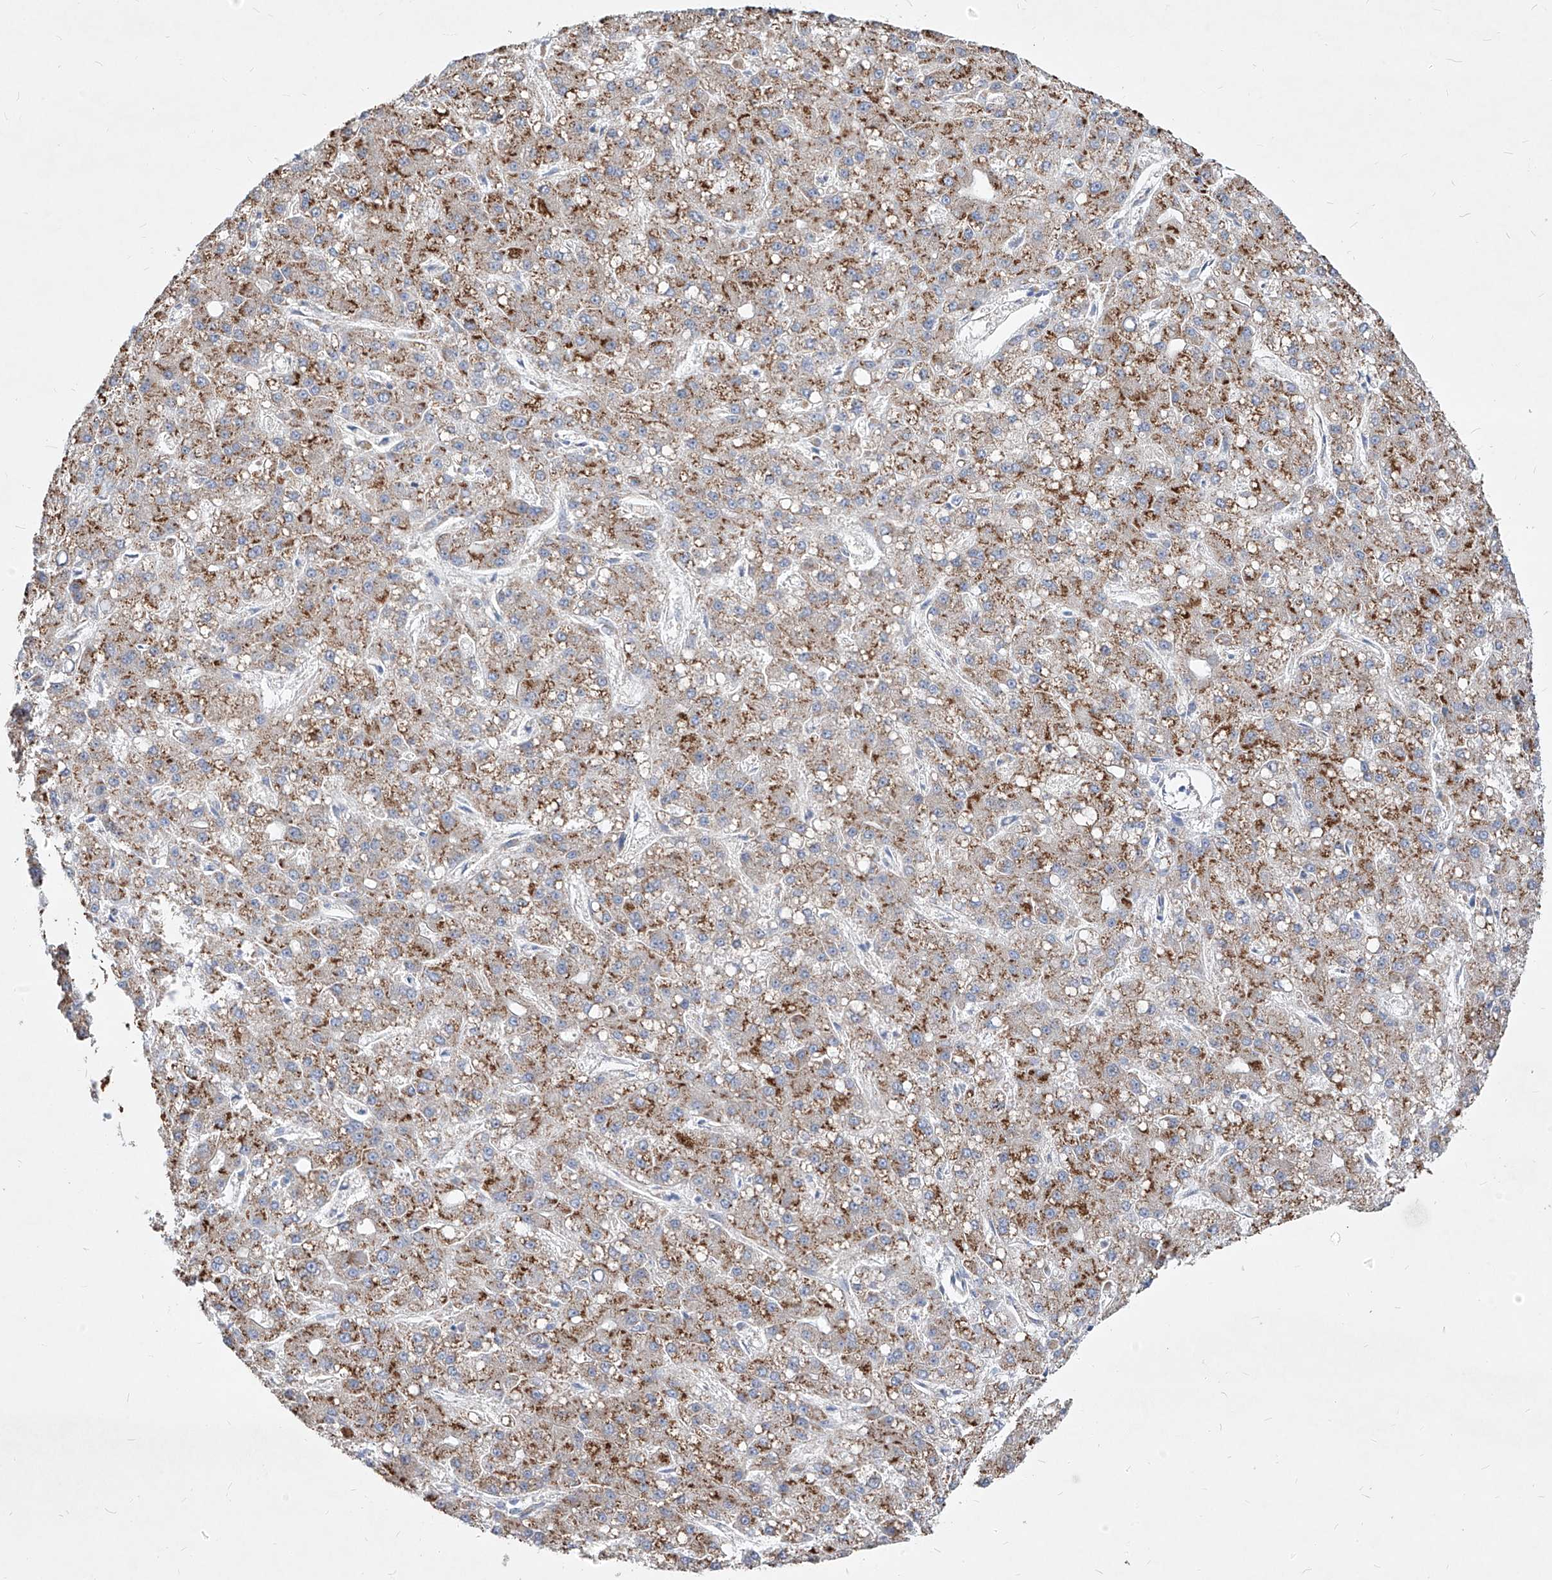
{"staining": {"intensity": "moderate", "quantity": ">75%", "location": "cytoplasmic/membranous"}, "tissue": "liver cancer", "cell_type": "Tumor cells", "image_type": "cancer", "snomed": [{"axis": "morphology", "description": "Carcinoma, Hepatocellular, NOS"}, {"axis": "topography", "description": "Liver"}], "caption": "Immunohistochemistry (DAB) staining of liver cancer reveals moderate cytoplasmic/membranous protein positivity in approximately >75% of tumor cells.", "gene": "UFL1", "patient": {"sex": "male", "age": 67}}